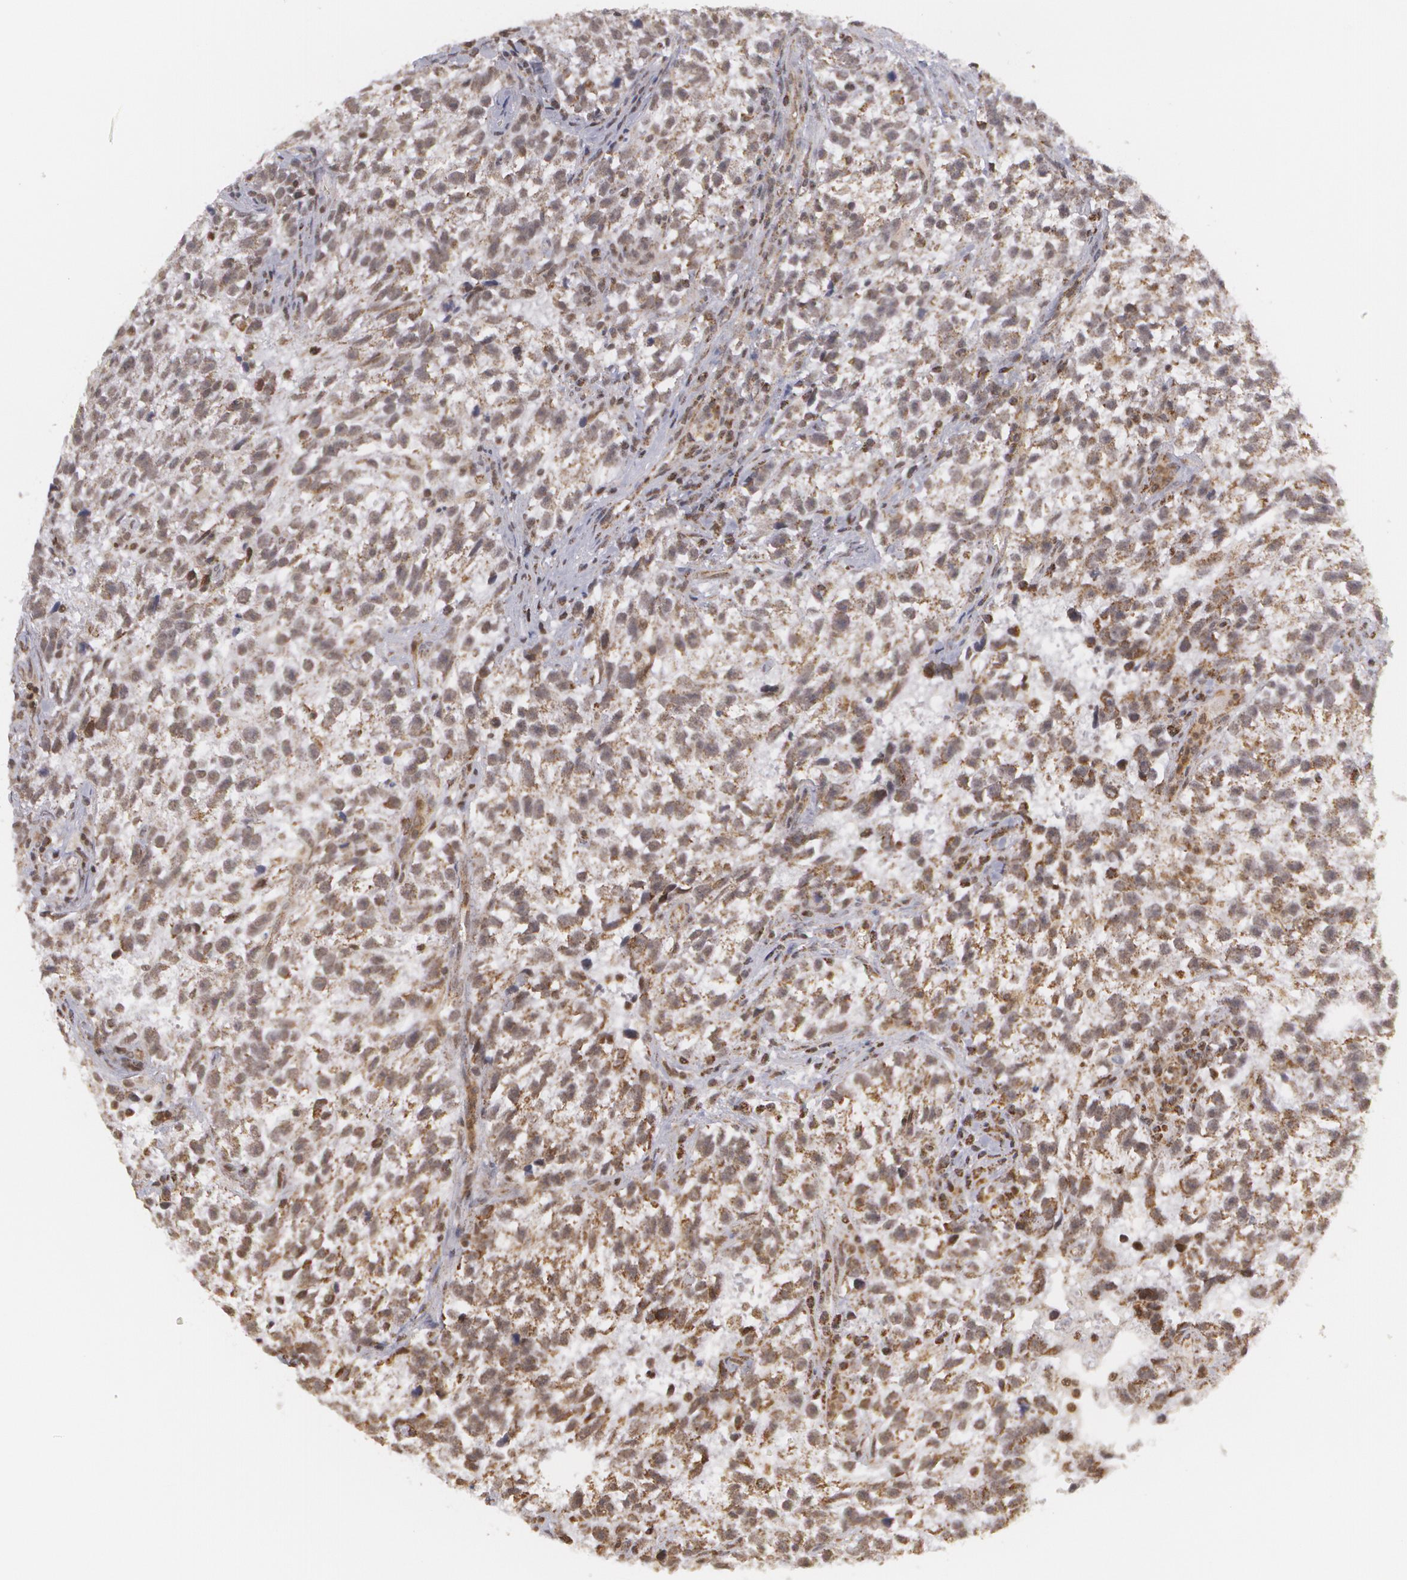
{"staining": {"intensity": "moderate", "quantity": ">75%", "location": "cytoplasmic/membranous"}, "tissue": "testis cancer", "cell_type": "Tumor cells", "image_type": "cancer", "snomed": [{"axis": "morphology", "description": "Seminoma, NOS"}, {"axis": "topography", "description": "Testis"}], "caption": "Protein expression analysis of testis cancer shows moderate cytoplasmic/membranous positivity in approximately >75% of tumor cells. The staining was performed using DAB, with brown indicating positive protein expression. Nuclei are stained blue with hematoxylin.", "gene": "MXD1", "patient": {"sex": "male", "age": 38}}